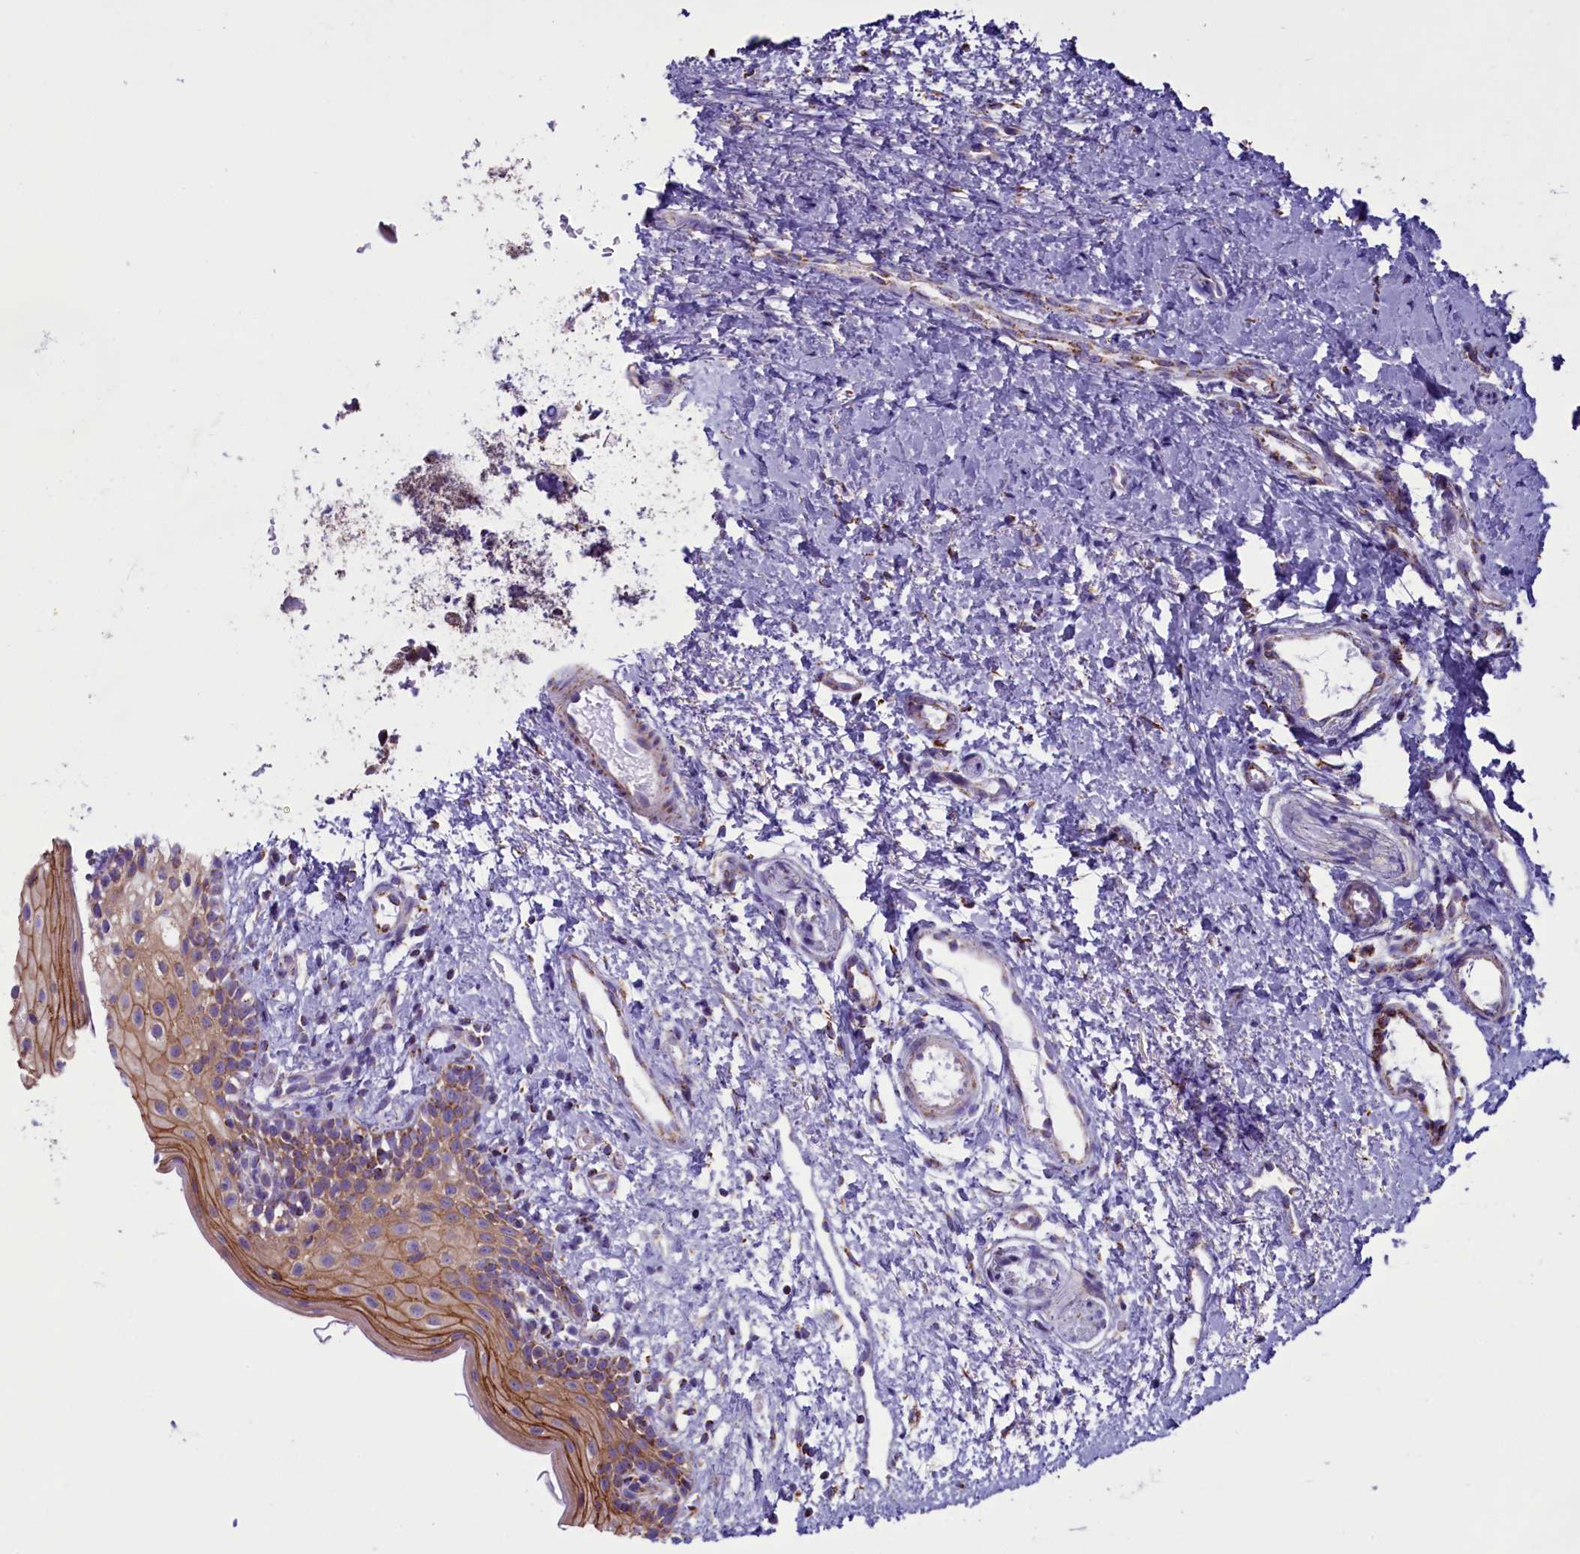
{"staining": {"intensity": "moderate", "quantity": ">75%", "location": "cytoplasmic/membranous"}, "tissue": "oral mucosa", "cell_type": "Squamous epithelial cells", "image_type": "normal", "snomed": [{"axis": "morphology", "description": "Normal tissue, NOS"}, {"axis": "topography", "description": "Oral tissue"}], "caption": "Immunohistochemical staining of unremarkable oral mucosa displays moderate cytoplasmic/membranous protein positivity in approximately >75% of squamous epithelial cells.", "gene": "ICA1L", "patient": {"sex": "female", "age": 13}}